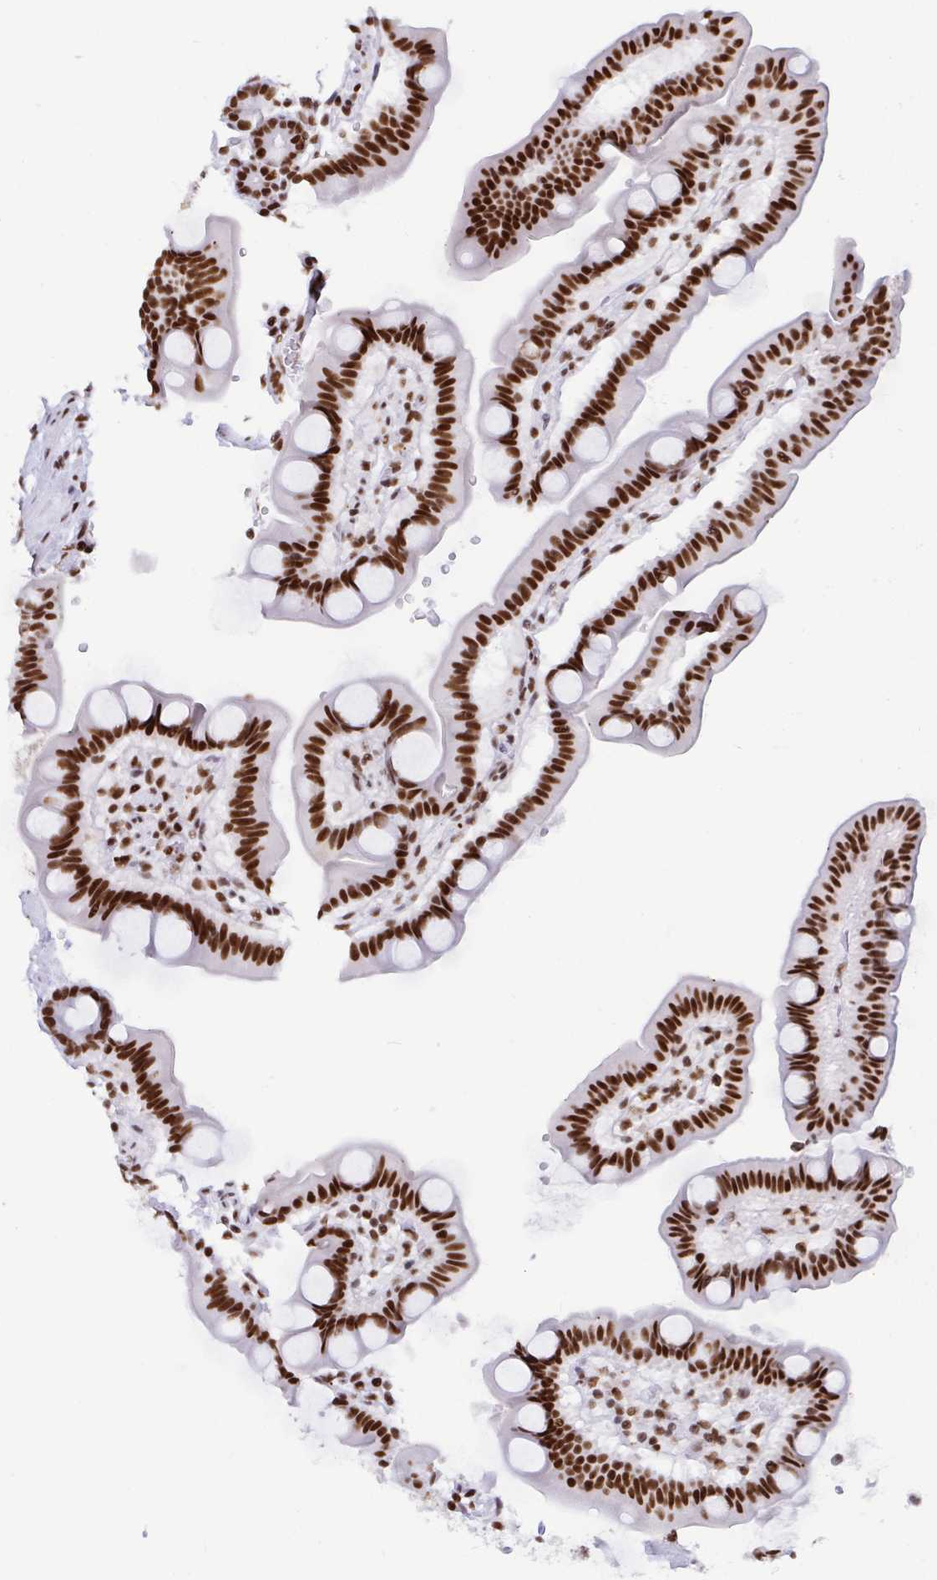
{"staining": {"intensity": "strong", "quantity": ">75%", "location": "nuclear"}, "tissue": "duodenum", "cell_type": "Glandular cells", "image_type": "normal", "snomed": [{"axis": "morphology", "description": "Normal tissue, NOS"}, {"axis": "topography", "description": "Duodenum"}], "caption": "Approximately >75% of glandular cells in normal duodenum display strong nuclear protein expression as visualized by brown immunohistochemical staining.", "gene": "EWSR1", "patient": {"sex": "male", "age": 59}}